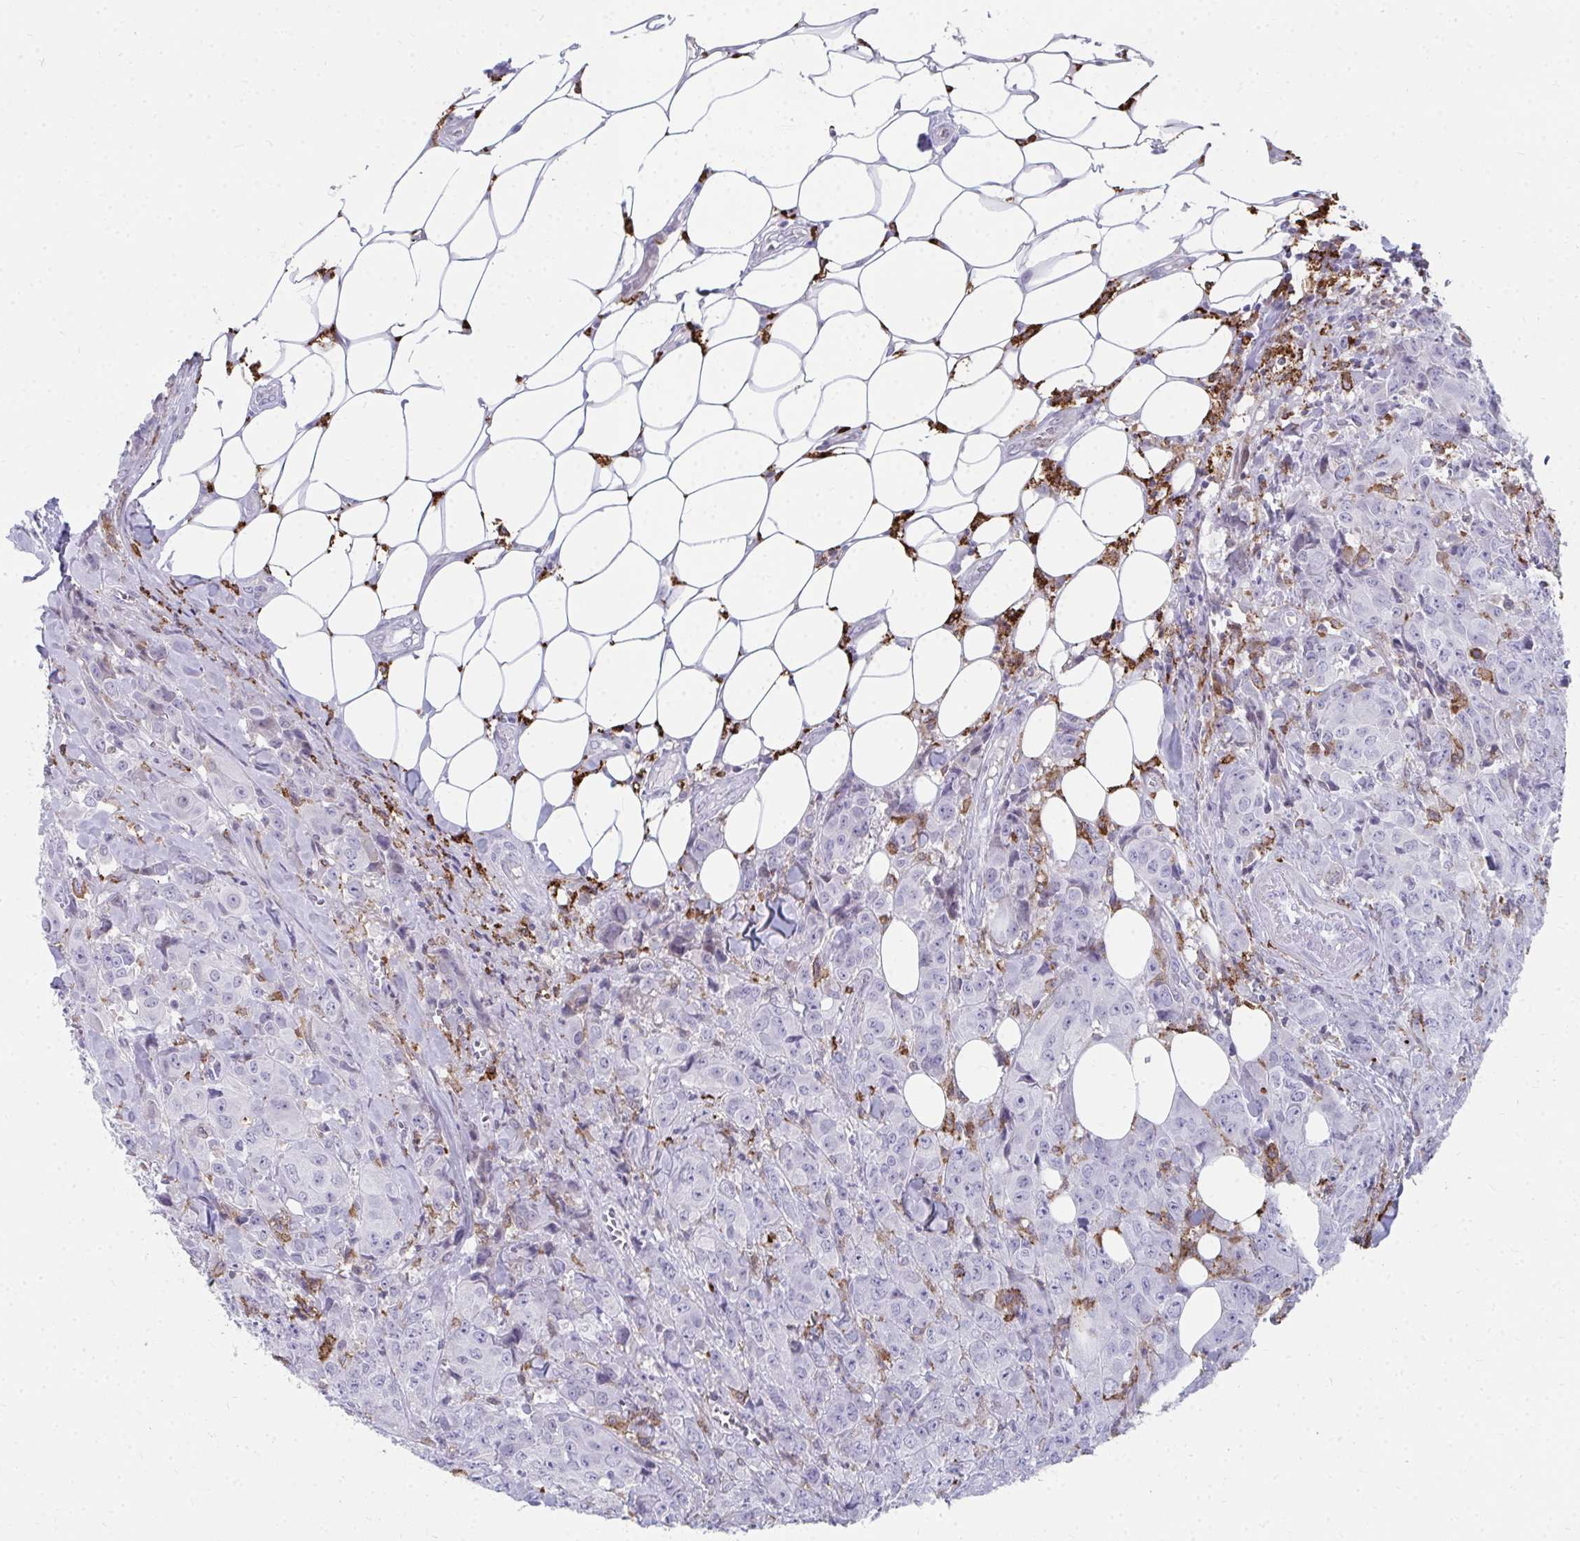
{"staining": {"intensity": "negative", "quantity": "none", "location": "none"}, "tissue": "breast cancer", "cell_type": "Tumor cells", "image_type": "cancer", "snomed": [{"axis": "morphology", "description": "Normal tissue, NOS"}, {"axis": "morphology", "description": "Duct carcinoma"}, {"axis": "topography", "description": "Breast"}], "caption": "This micrograph is of breast cancer stained with IHC to label a protein in brown with the nuclei are counter-stained blue. There is no expression in tumor cells.", "gene": "CD163", "patient": {"sex": "female", "age": 43}}